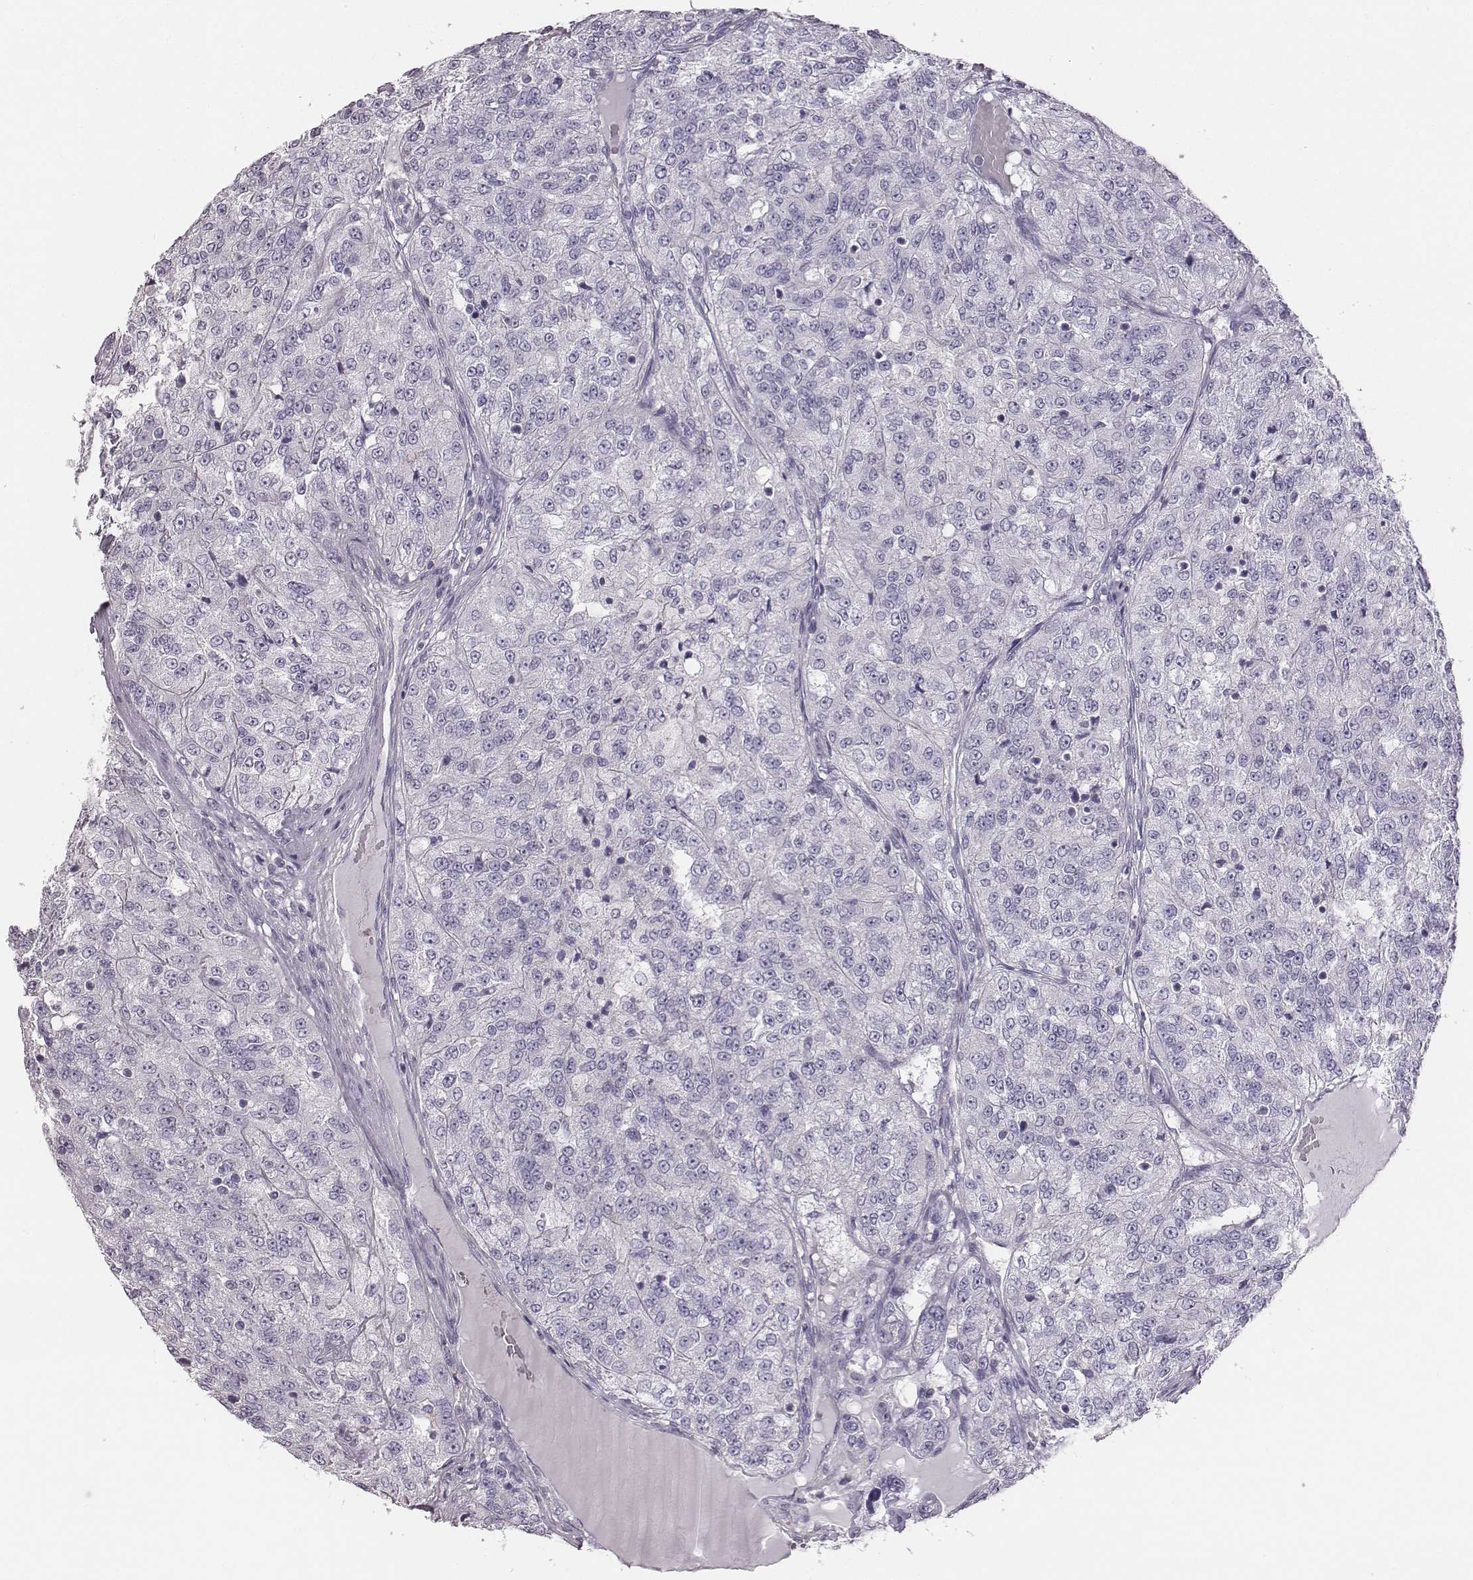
{"staining": {"intensity": "negative", "quantity": "none", "location": "none"}, "tissue": "renal cancer", "cell_type": "Tumor cells", "image_type": "cancer", "snomed": [{"axis": "morphology", "description": "Adenocarcinoma, NOS"}, {"axis": "topography", "description": "Kidney"}], "caption": "The histopathology image displays no significant staining in tumor cells of renal cancer (adenocarcinoma).", "gene": "ADAM7", "patient": {"sex": "female", "age": 63}}